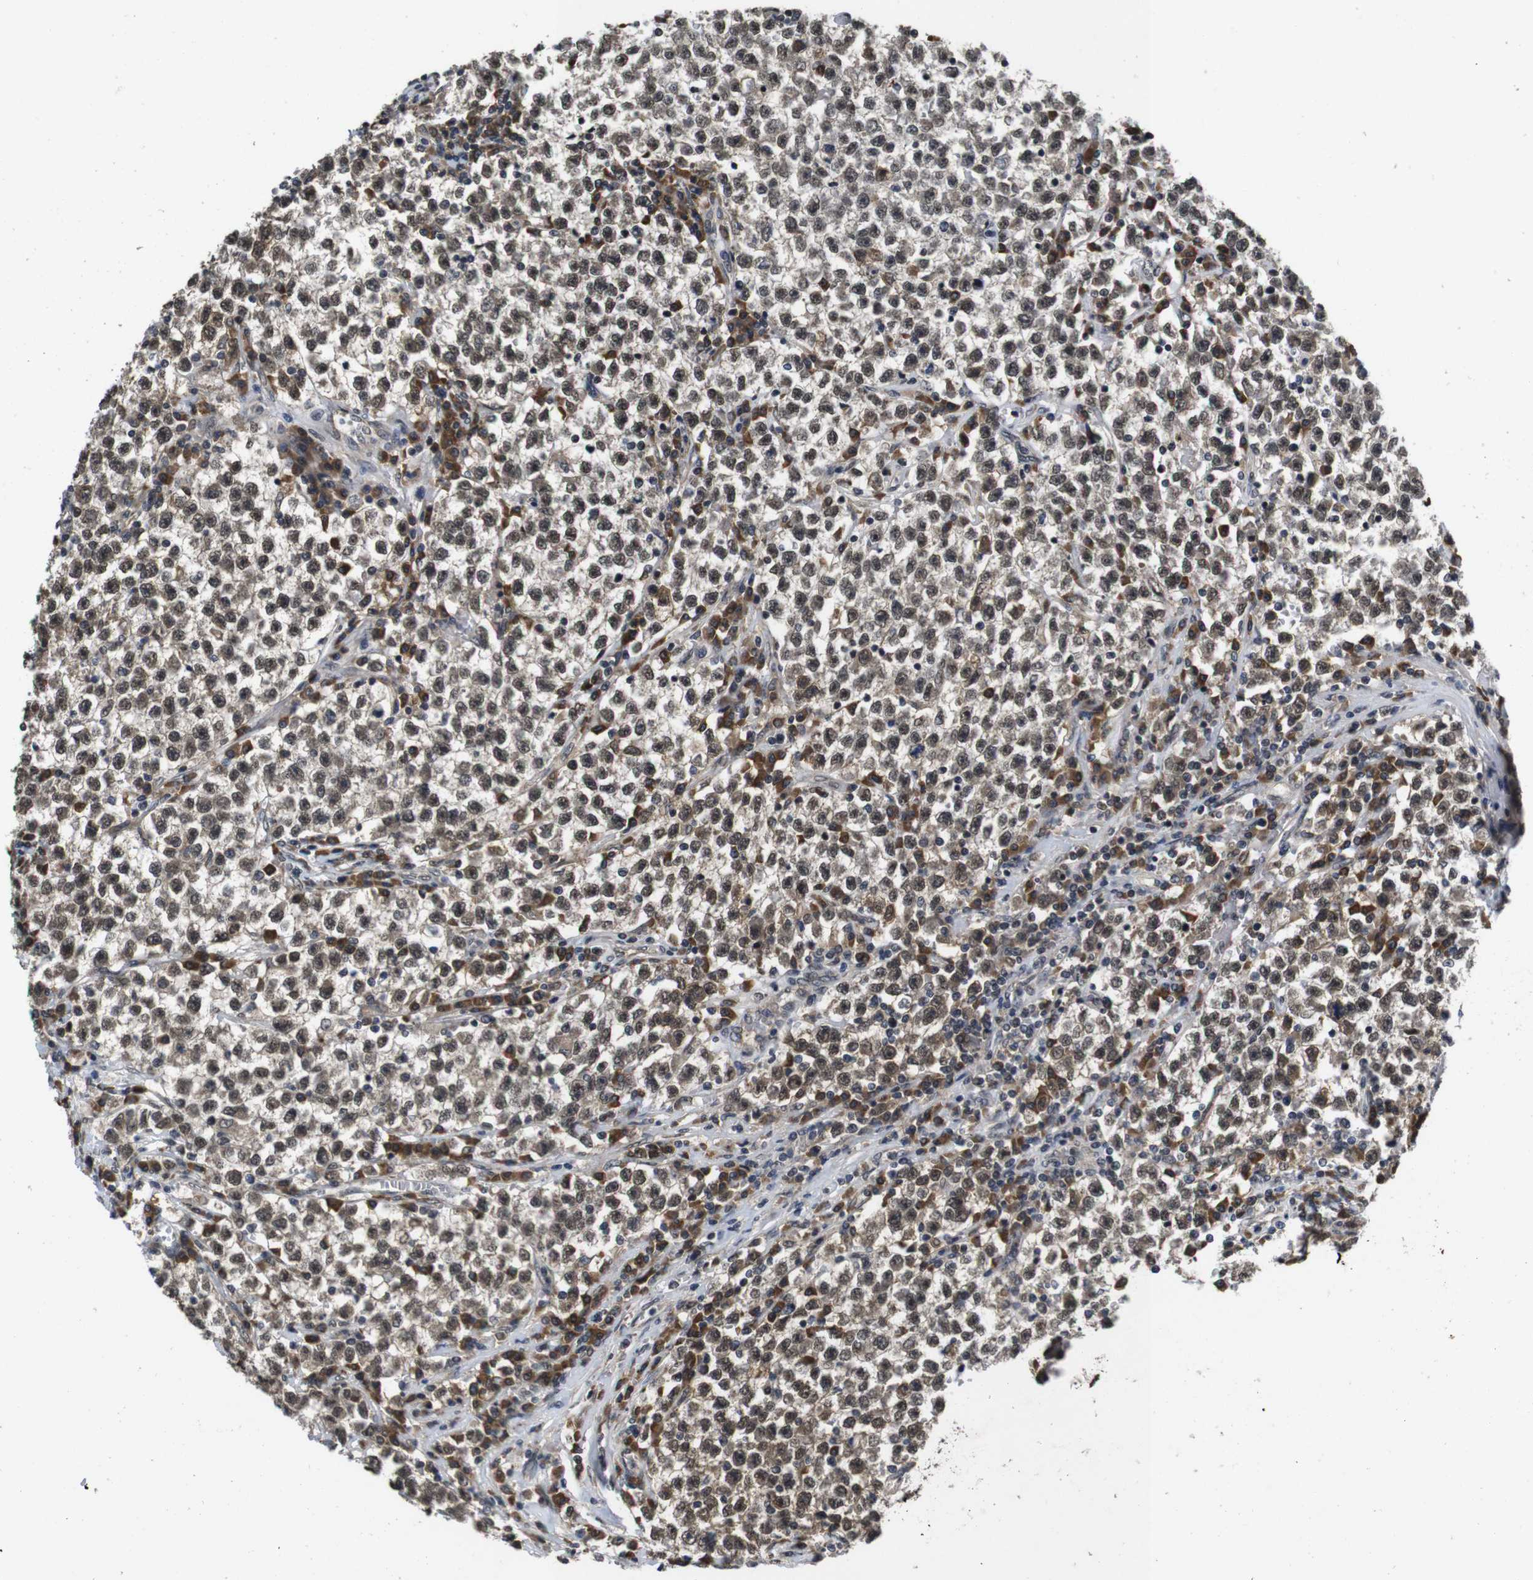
{"staining": {"intensity": "moderate", "quantity": ">75%", "location": "cytoplasmic/membranous,nuclear"}, "tissue": "testis cancer", "cell_type": "Tumor cells", "image_type": "cancer", "snomed": [{"axis": "morphology", "description": "Seminoma, NOS"}, {"axis": "topography", "description": "Testis"}], "caption": "This image reveals immunohistochemistry staining of human testis cancer (seminoma), with medium moderate cytoplasmic/membranous and nuclear positivity in about >75% of tumor cells.", "gene": "ZBTB46", "patient": {"sex": "male", "age": 22}}